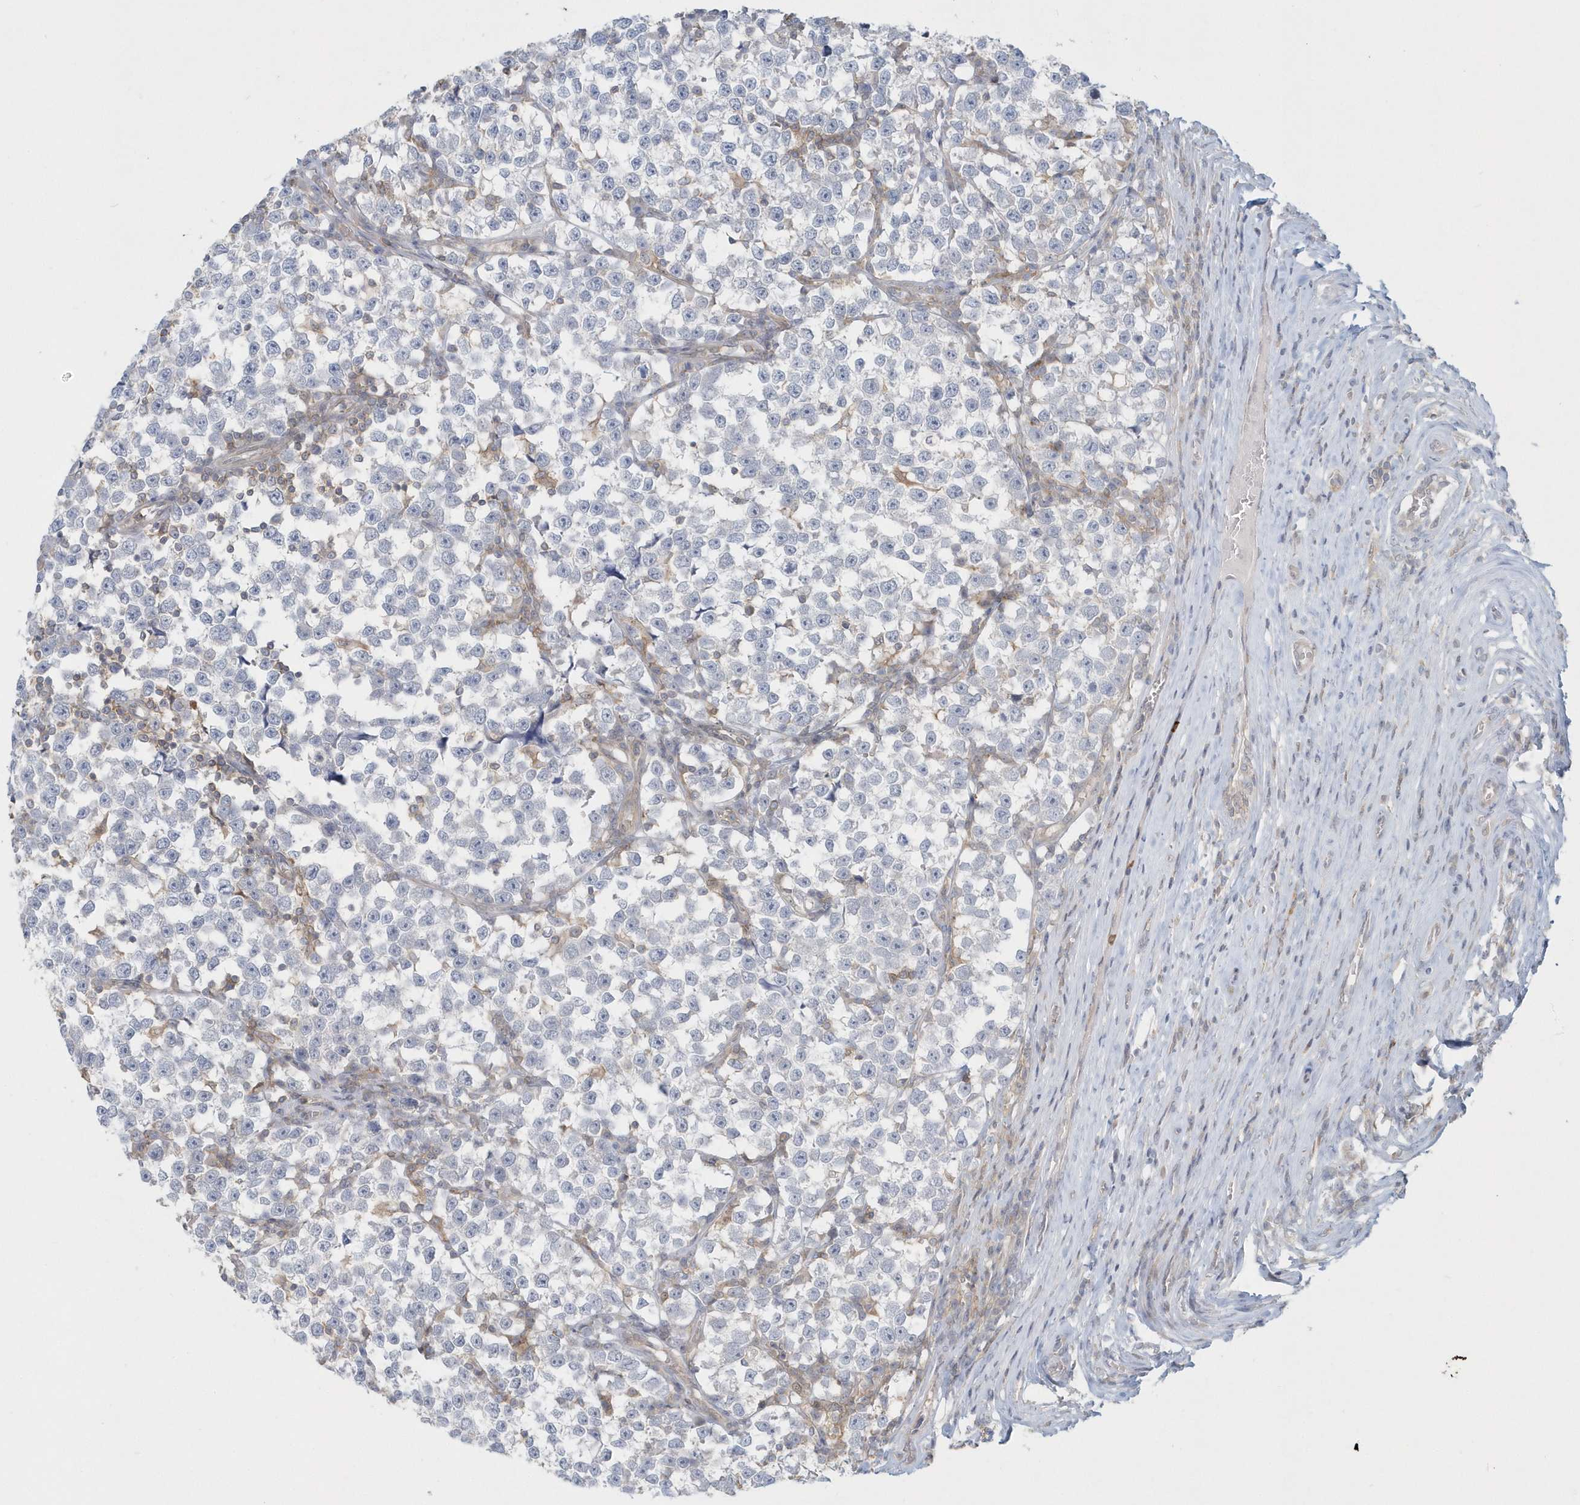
{"staining": {"intensity": "negative", "quantity": "none", "location": "none"}, "tissue": "testis cancer", "cell_type": "Tumor cells", "image_type": "cancer", "snomed": [{"axis": "morphology", "description": "Normal tissue, NOS"}, {"axis": "morphology", "description": "Seminoma, NOS"}, {"axis": "topography", "description": "Testis"}], "caption": "Immunohistochemistry (IHC) of human testis seminoma displays no positivity in tumor cells.", "gene": "RNF7", "patient": {"sex": "male", "age": 43}}